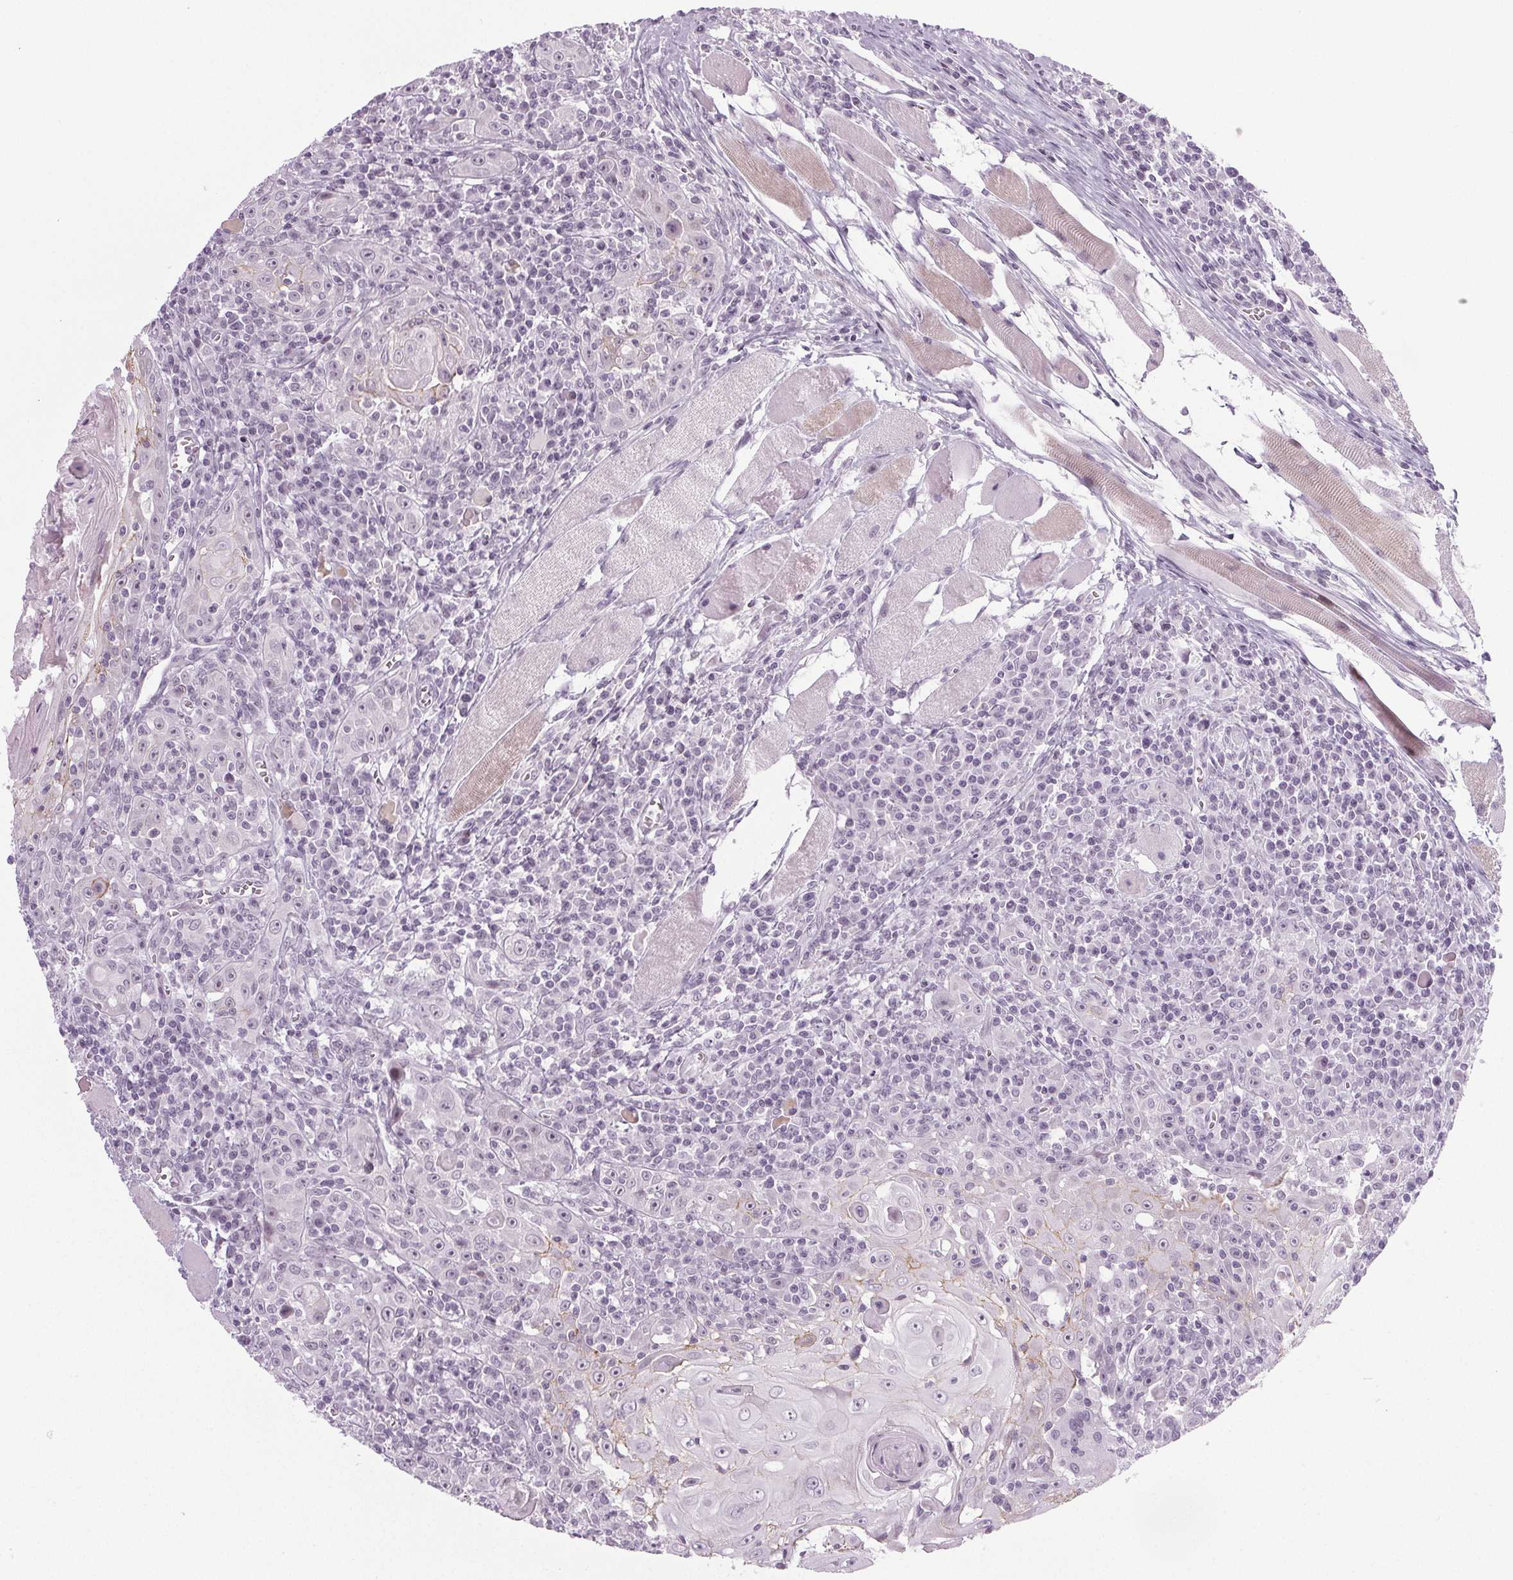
{"staining": {"intensity": "weak", "quantity": "<25%", "location": "nuclear"}, "tissue": "head and neck cancer", "cell_type": "Tumor cells", "image_type": "cancer", "snomed": [{"axis": "morphology", "description": "Squamous cell carcinoma, NOS"}, {"axis": "topography", "description": "Head-Neck"}], "caption": "This micrograph is of head and neck cancer (squamous cell carcinoma) stained with immunohistochemistry (IHC) to label a protein in brown with the nuclei are counter-stained blue. There is no expression in tumor cells. (DAB (3,3'-diaminobenzidine) immunohistochemistry (IHC) visualized using brightfield microscopy, high magnification).", "gene": "IGF2BP1", "patient": {"sex": "male", "age": 52}}